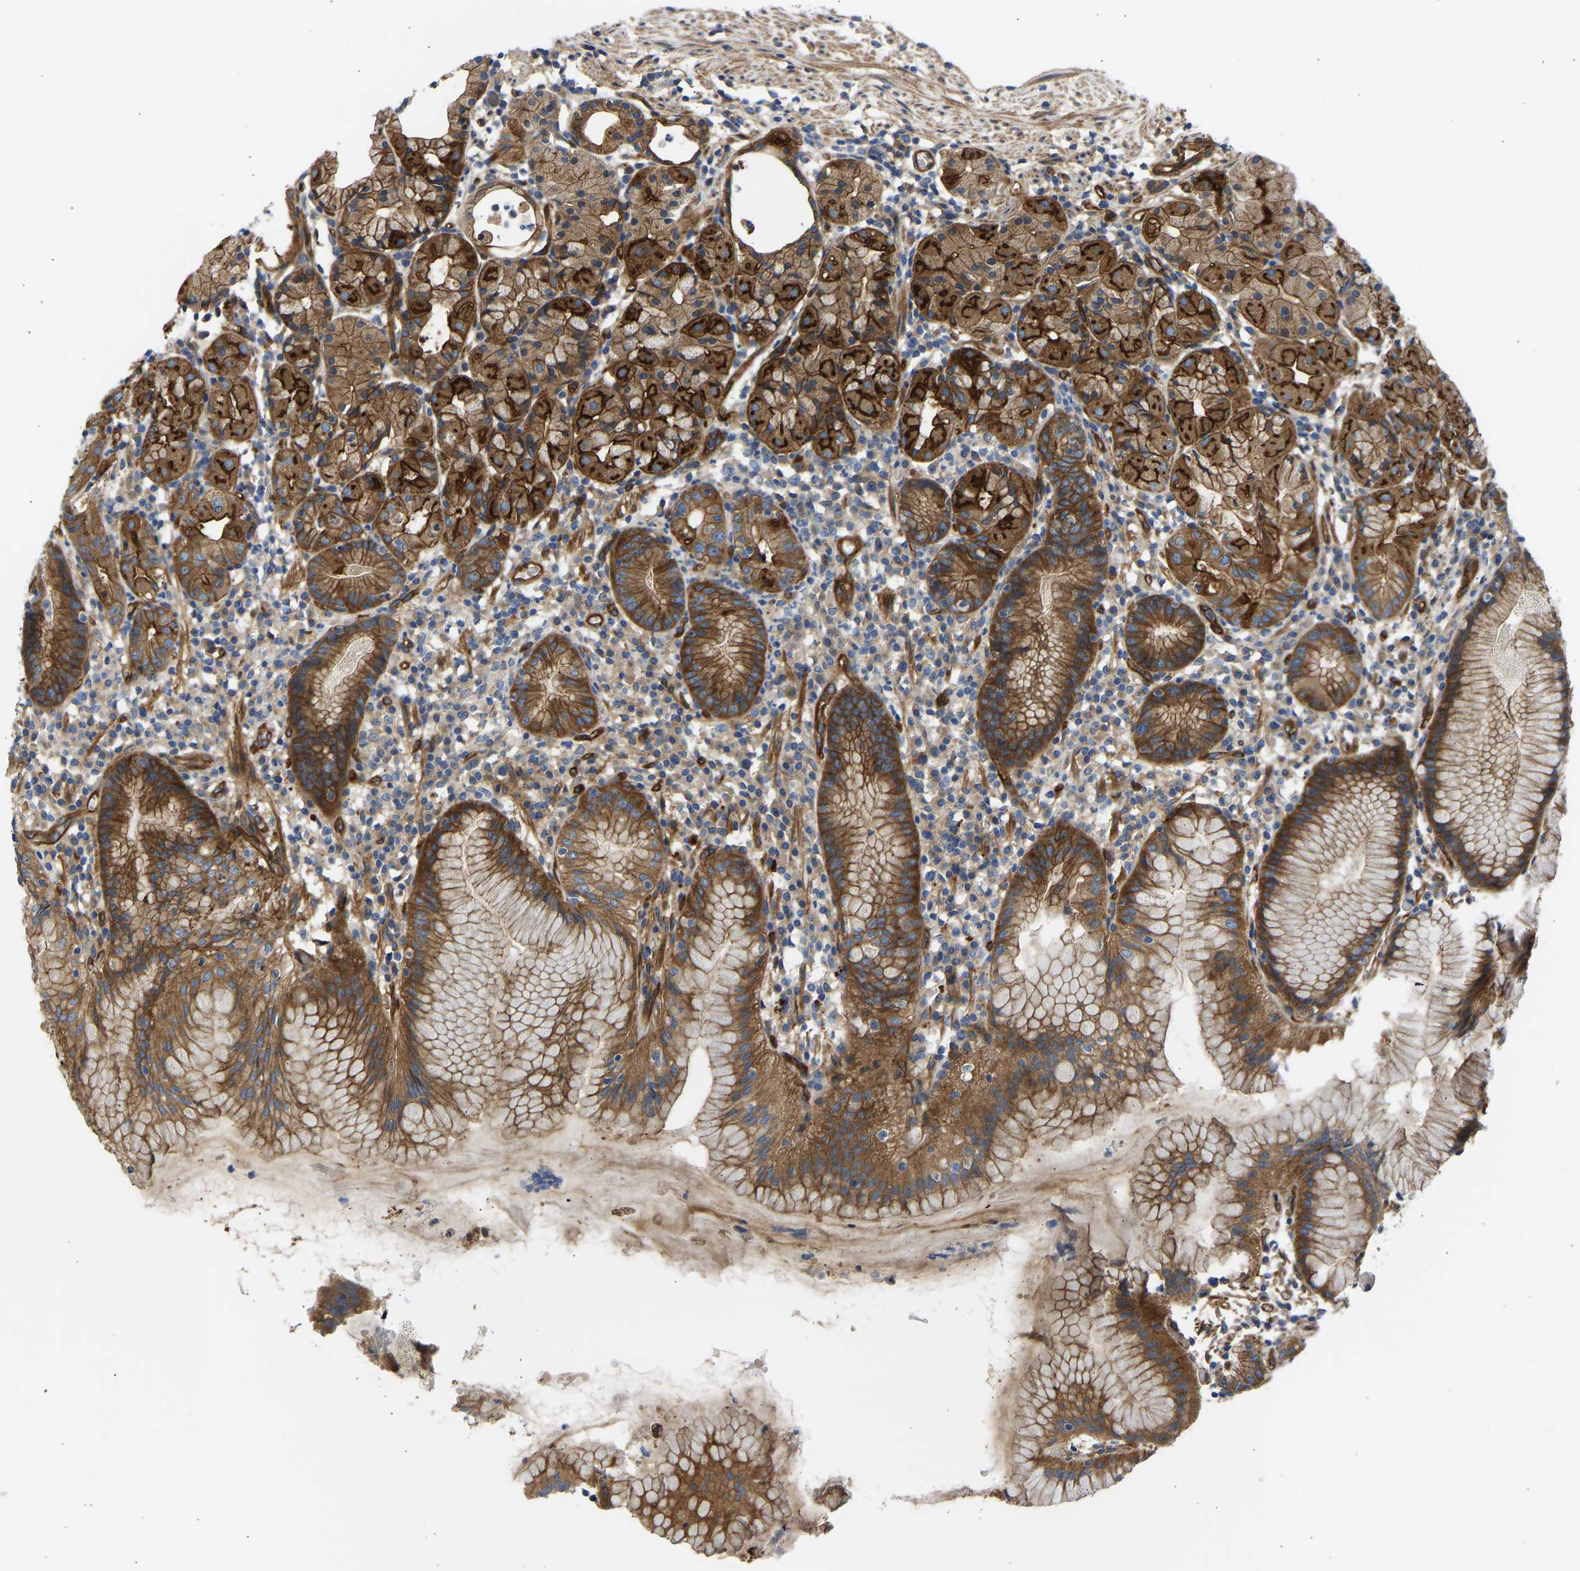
{"staining": {"intensity": "strong", "quantity": ">75%", "location": "cytoplasmic/membranous"}, "tissue": "stomach", "cell_type": "Glandular cells", "image_type": "normal", "snomed": [{"axis": "morphology", "description": "Normal tissue, NOS"}, {"axis": "topography", "description": "Stomach"}, {"axis": "topography", "description": "Stomach, lower"}], "caption": "A photomicrograph of stomach stained for a protein exhibits strong cytoplasmic/membranous brown staining in glandular cells.", "gene": "MYO1C", "patient": {"sex": "female", "age": 75}}